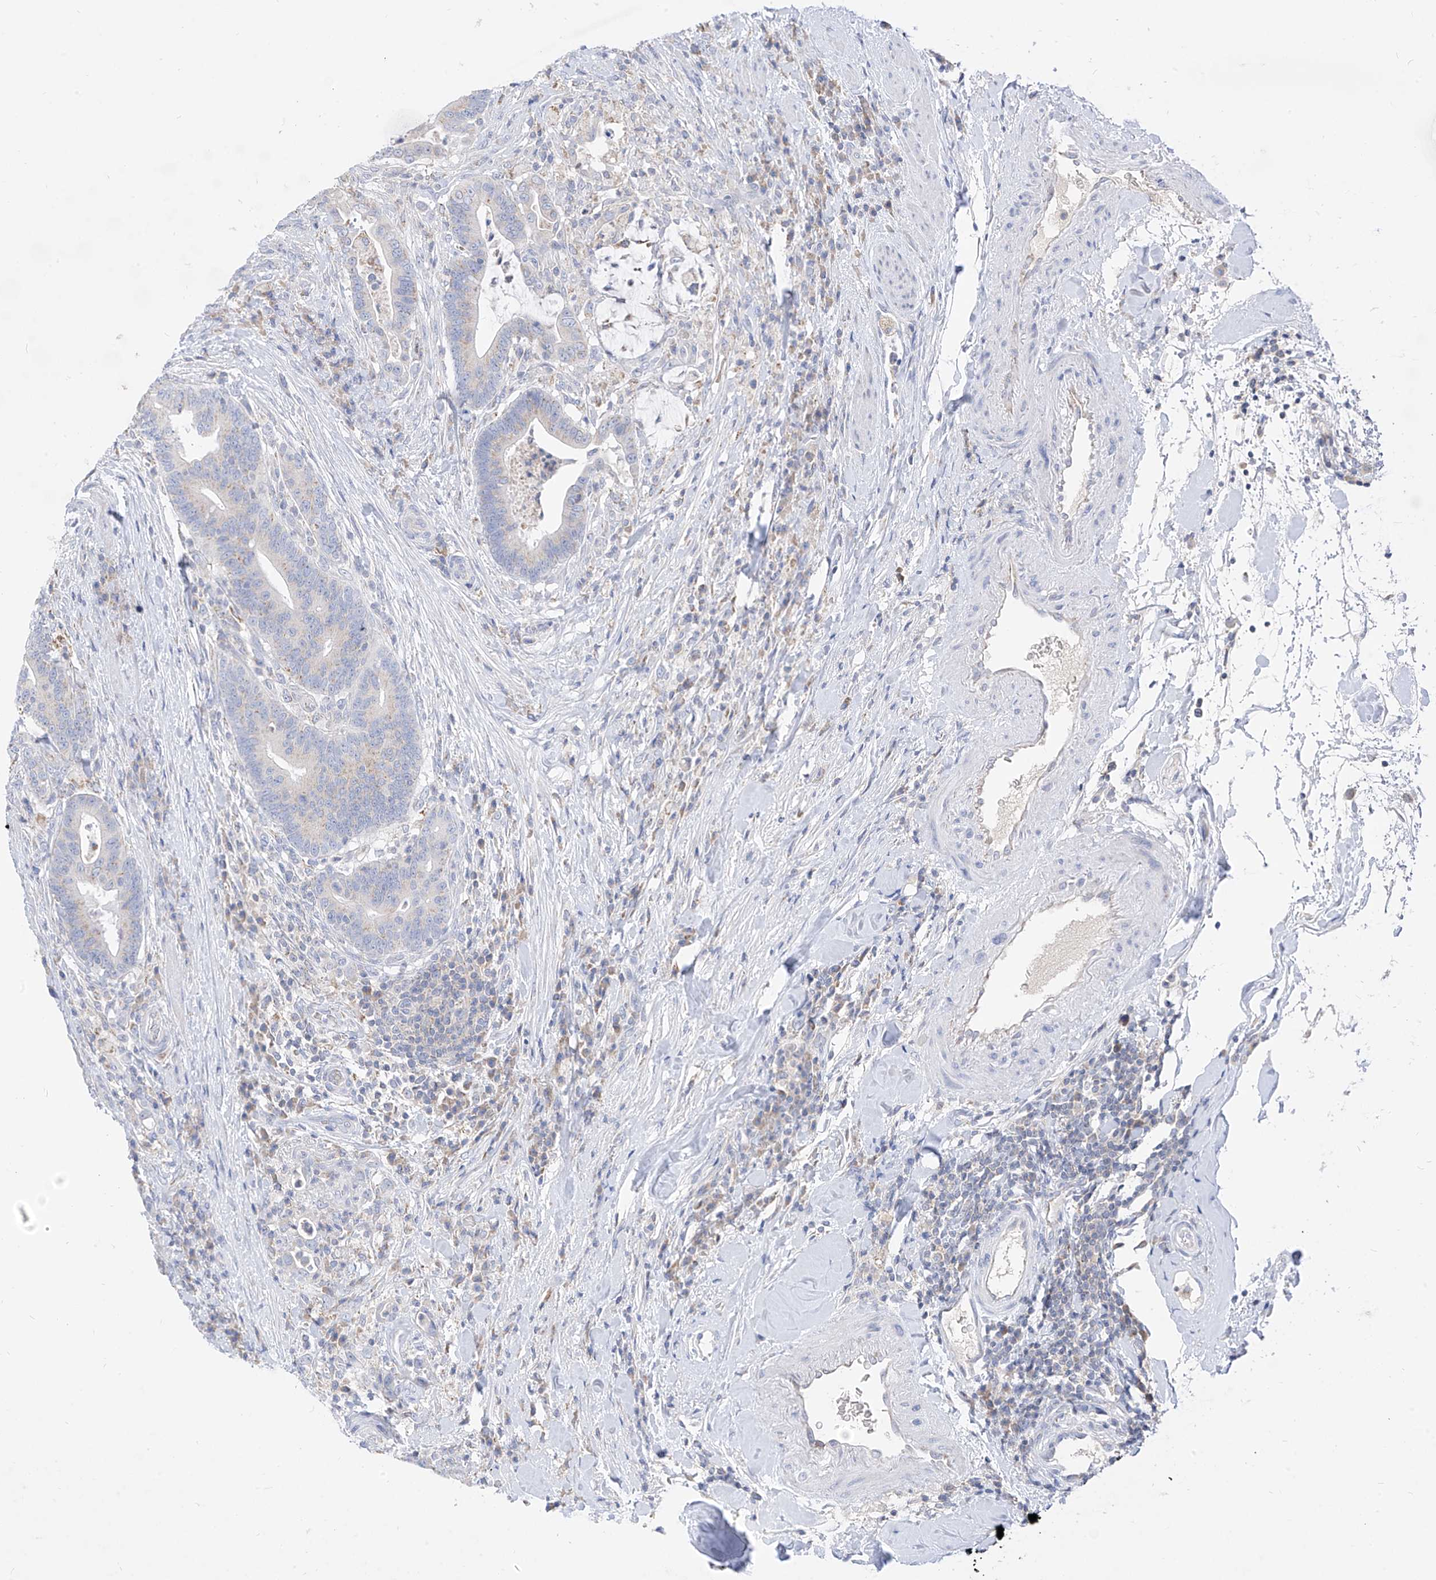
{"staining": {"intensity": "weak", "quantity": "25%-75%", "location": "cytoplasmic/membranous"}, "tissue": "colorectal cancer", "cell_type": "Tumor cells", "image_type": "cancer", "snomed": [{"axis": "morphology", "description": "Adenocarcinoma, NOS"}, {"axis": "topography", "description": "Colon"}], "caption": "Tumor cells display low levels of weak cytoplasmic/membranous staining in about 25%-75% of cells in human adenocarcinoma (colorectal).", "gene": "RASA2", "patient": {"sex": "female", "age": 66}}